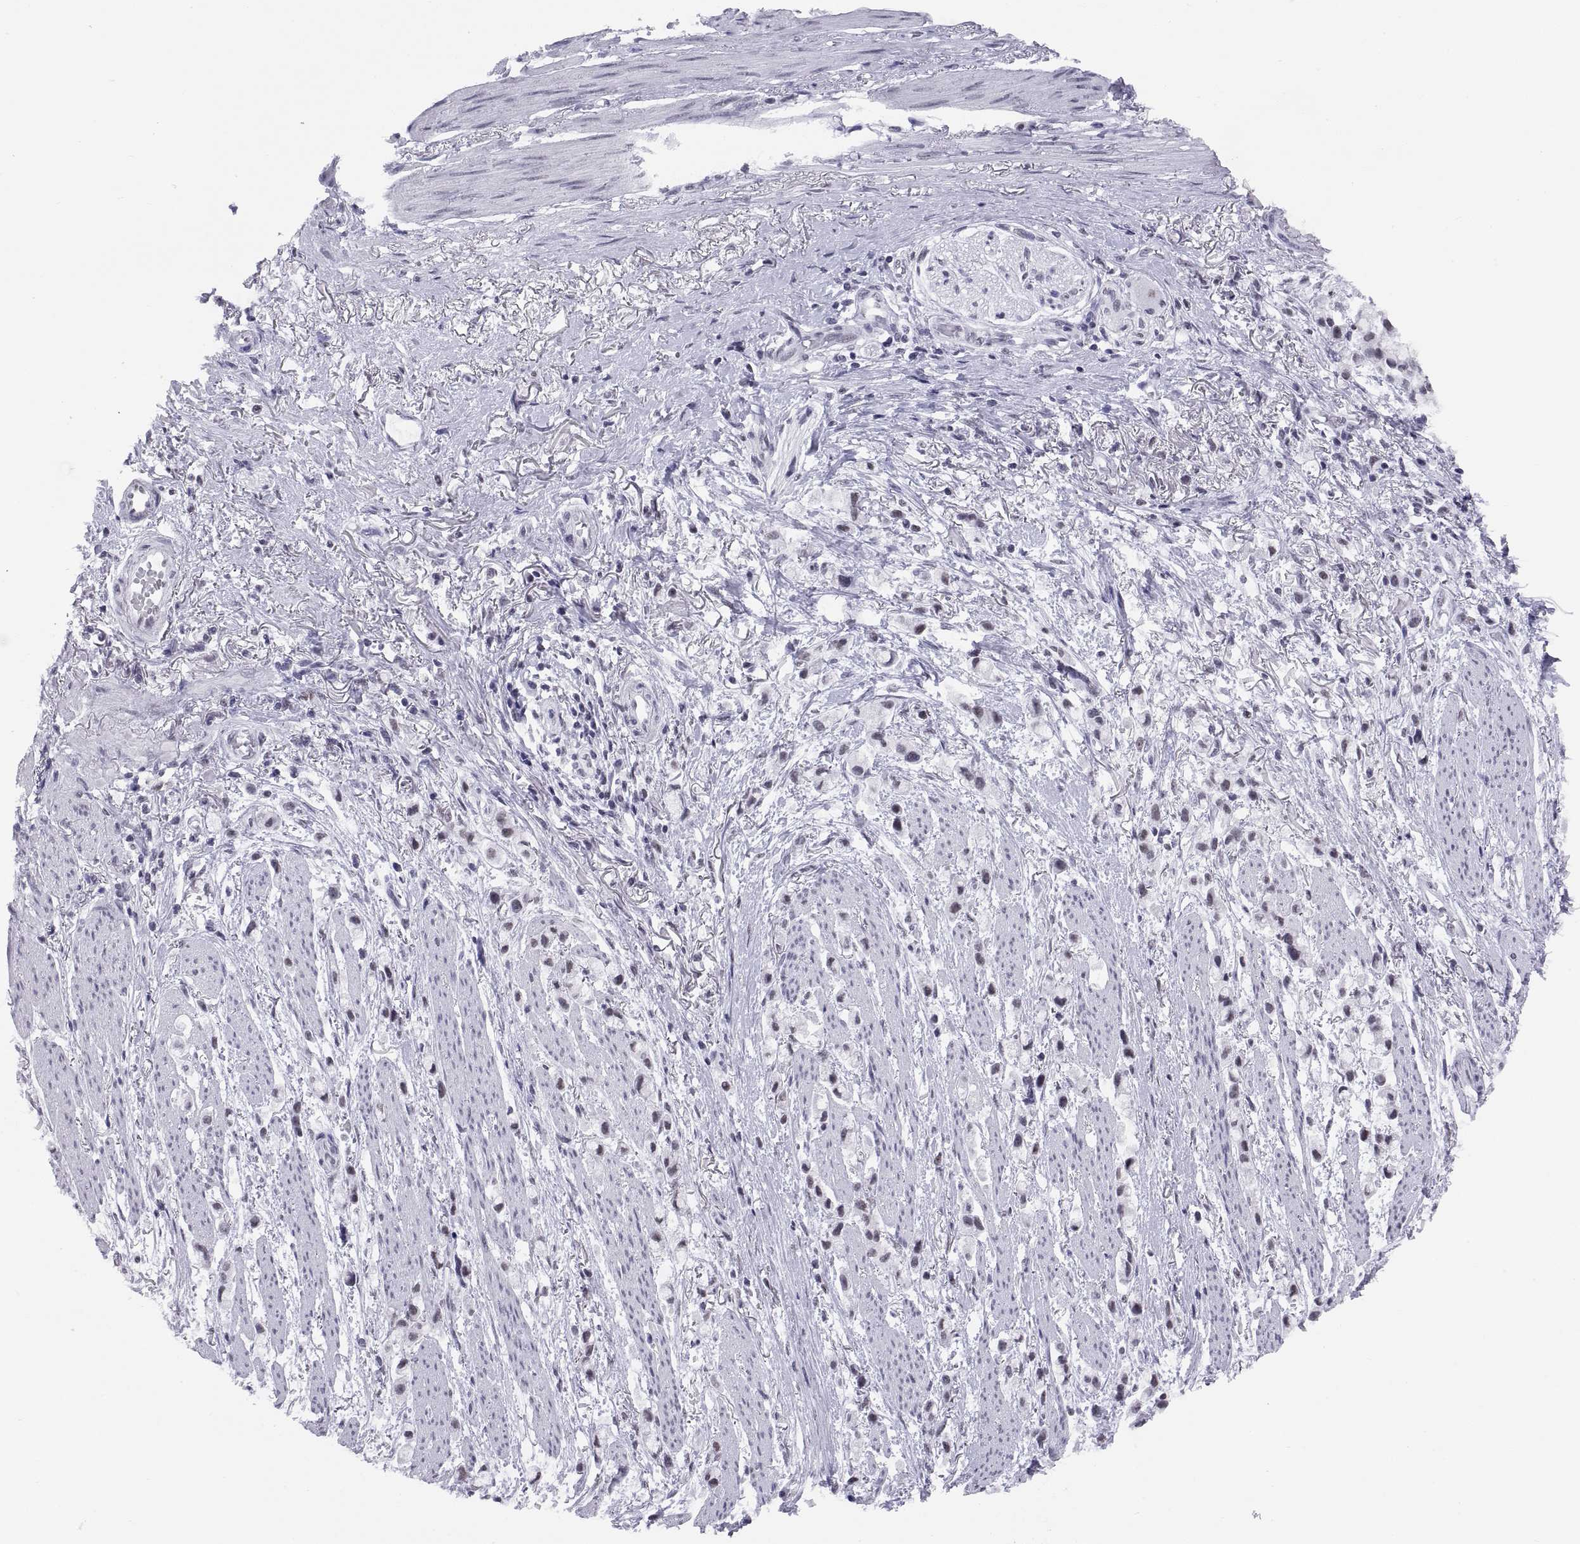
{"staining": {"intensity": "negative", "quantity": "none", "location": "none"}, "tissue": "stomach cancer", "cell_type": "Tumor cells", "image_type": "cancer", "snomed": [{"axis": "morphology", "description": "Adenocarcinoma, NOS"}, {"axis": "topography", "description": "Stomach"}], "caption": "There is no significant expression in tumor cells of stomach cancer. (DAB immunohistochemistry, high magnification).", "gene": "NEUROD6", "patient": {"sex": "female", "age": 81}}